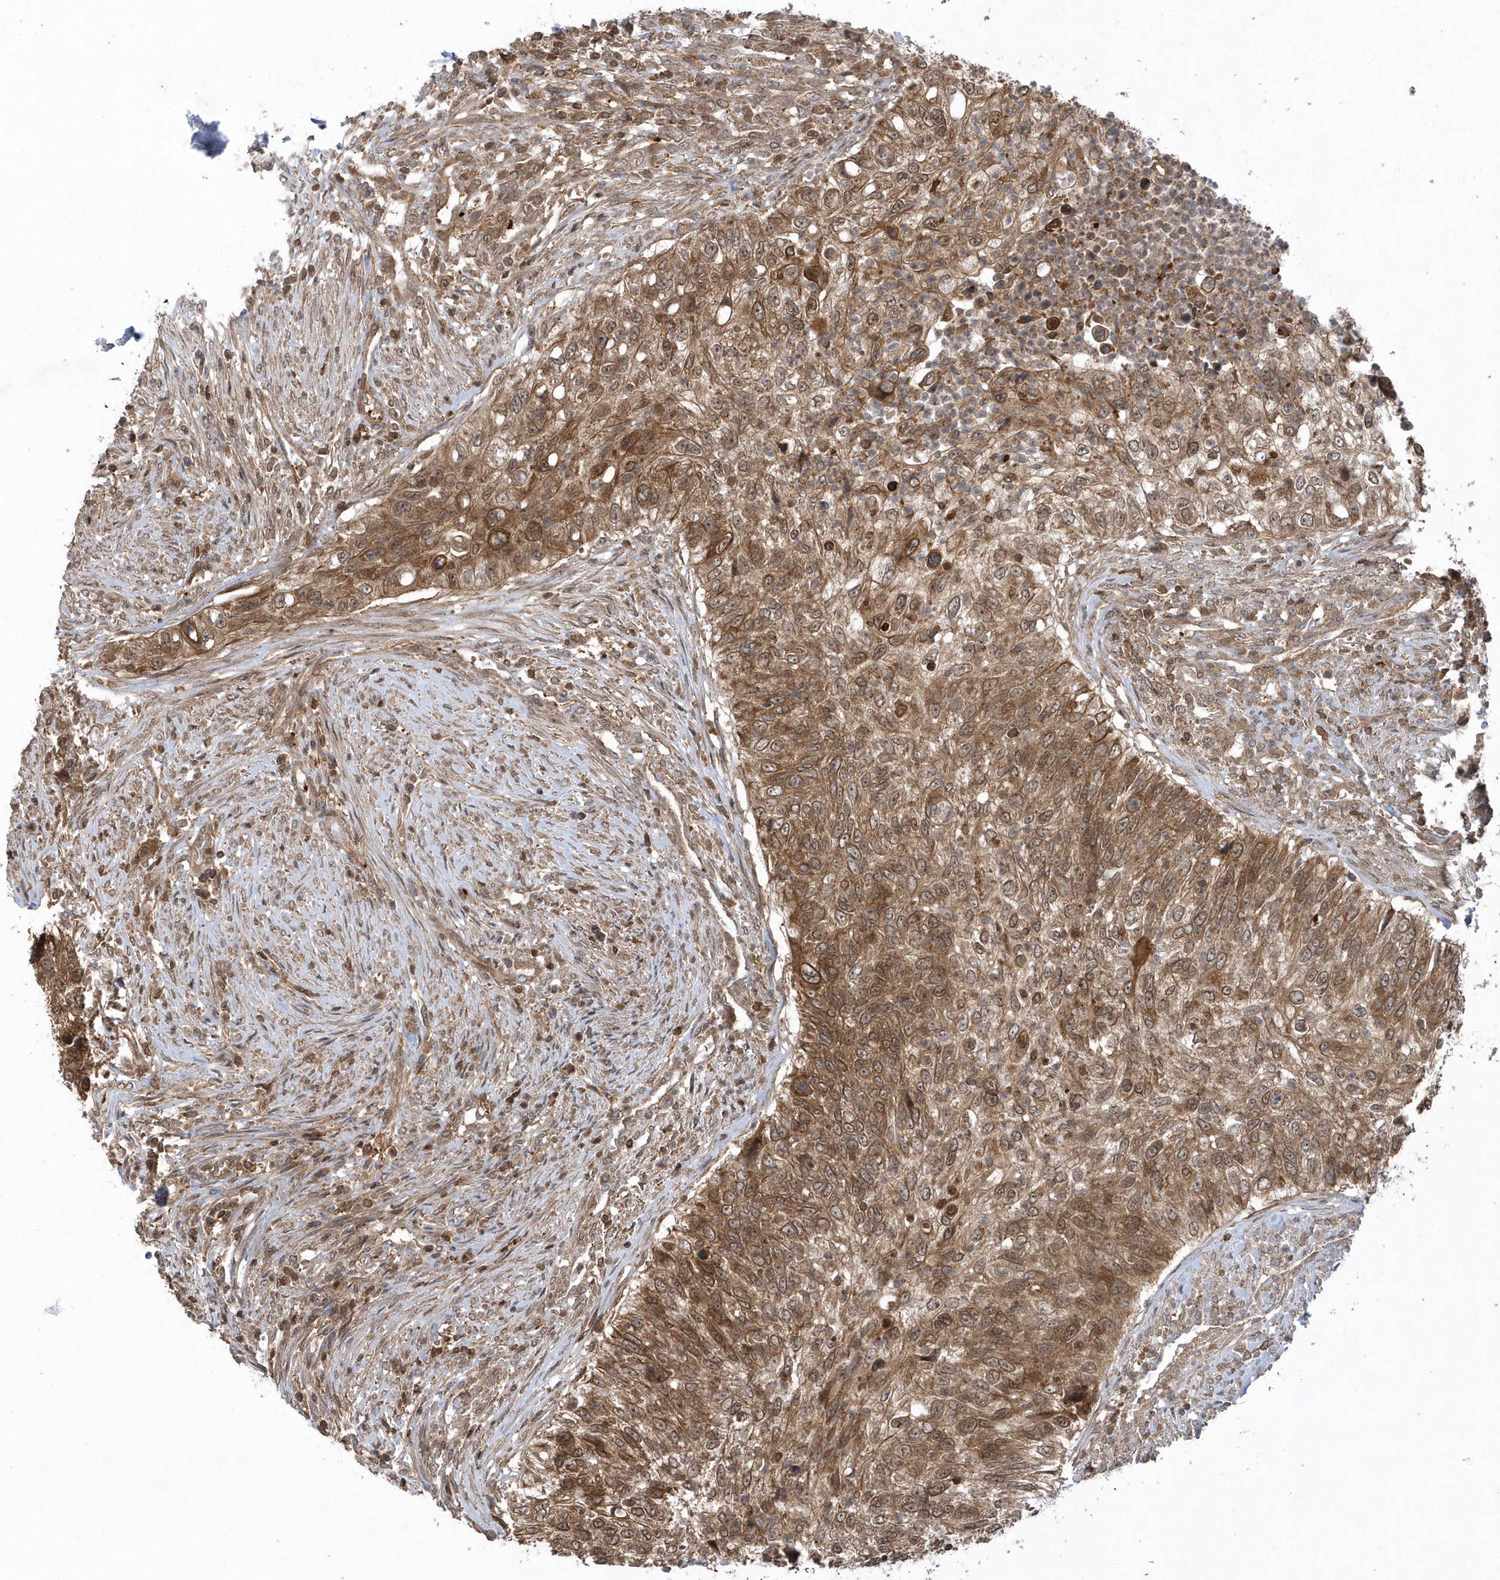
{"staining": {"intensity": "moderate", "quantity": ">75%", "location": "cytoplasmic/membranous,nuclear"}, "tissue": "urothelial cancer", "cell_type": "Tumor cells", "image_type": "cancer", "snomed": [{"axis": "morphology", "description": "Urothelial carcinoma, High grade"}, {"axis": "topography", "description": "Urinary bladder"}], "caption": "Immunohistochemistry (IHC) image of neoplastic tissue: urothelial cancer stained using immunohistochemistry (IHC) shows medium levels of moderate protein expression localized specifically in the cytoplasmic/membranous and nuclear of tumor cells, appearing as a cytoplasmic/membranous and nuclear brown color.", "gene": "ACYP1", "patient": {"sex": "female", "age": 60}}